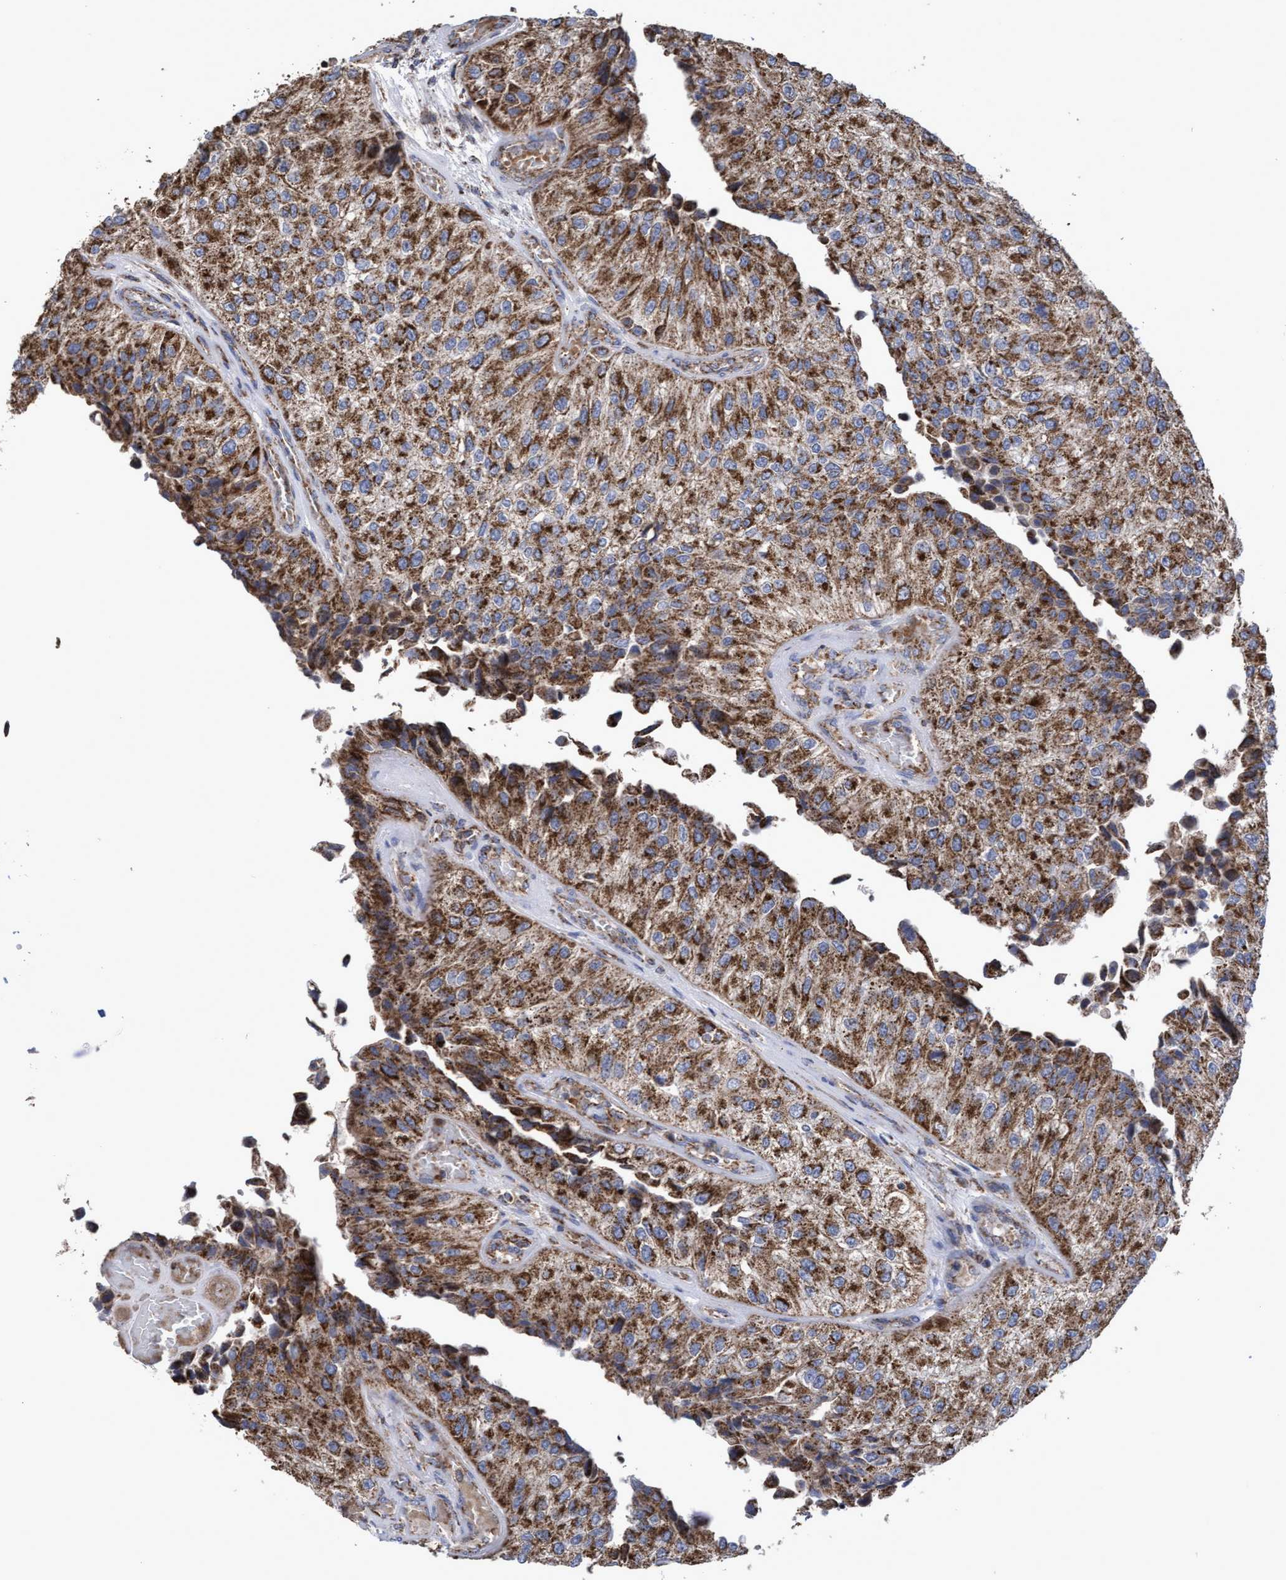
{"staining": {"intensity": "strong", "quantity": ">75%", "location": "cytoplasmic/membranous"}, "tissue": "urothelial cancer", "cell_type": "Tumor cells", "image_type": "cancer", "snomed": [{"axis": "morphology", "description": "Urothelial carcinoma, High grade"}, {"axis": "topography", "description": "Kidney"}, {"axis": "topography", "description": "Urinary bladder"}], "caption": "A brown stain shows strong cytoplasmic/membranous expression of a protein in urothelial cancer tumor cells.", "gene": "COBL", "patient": {"sex": "male", "age": 77}}